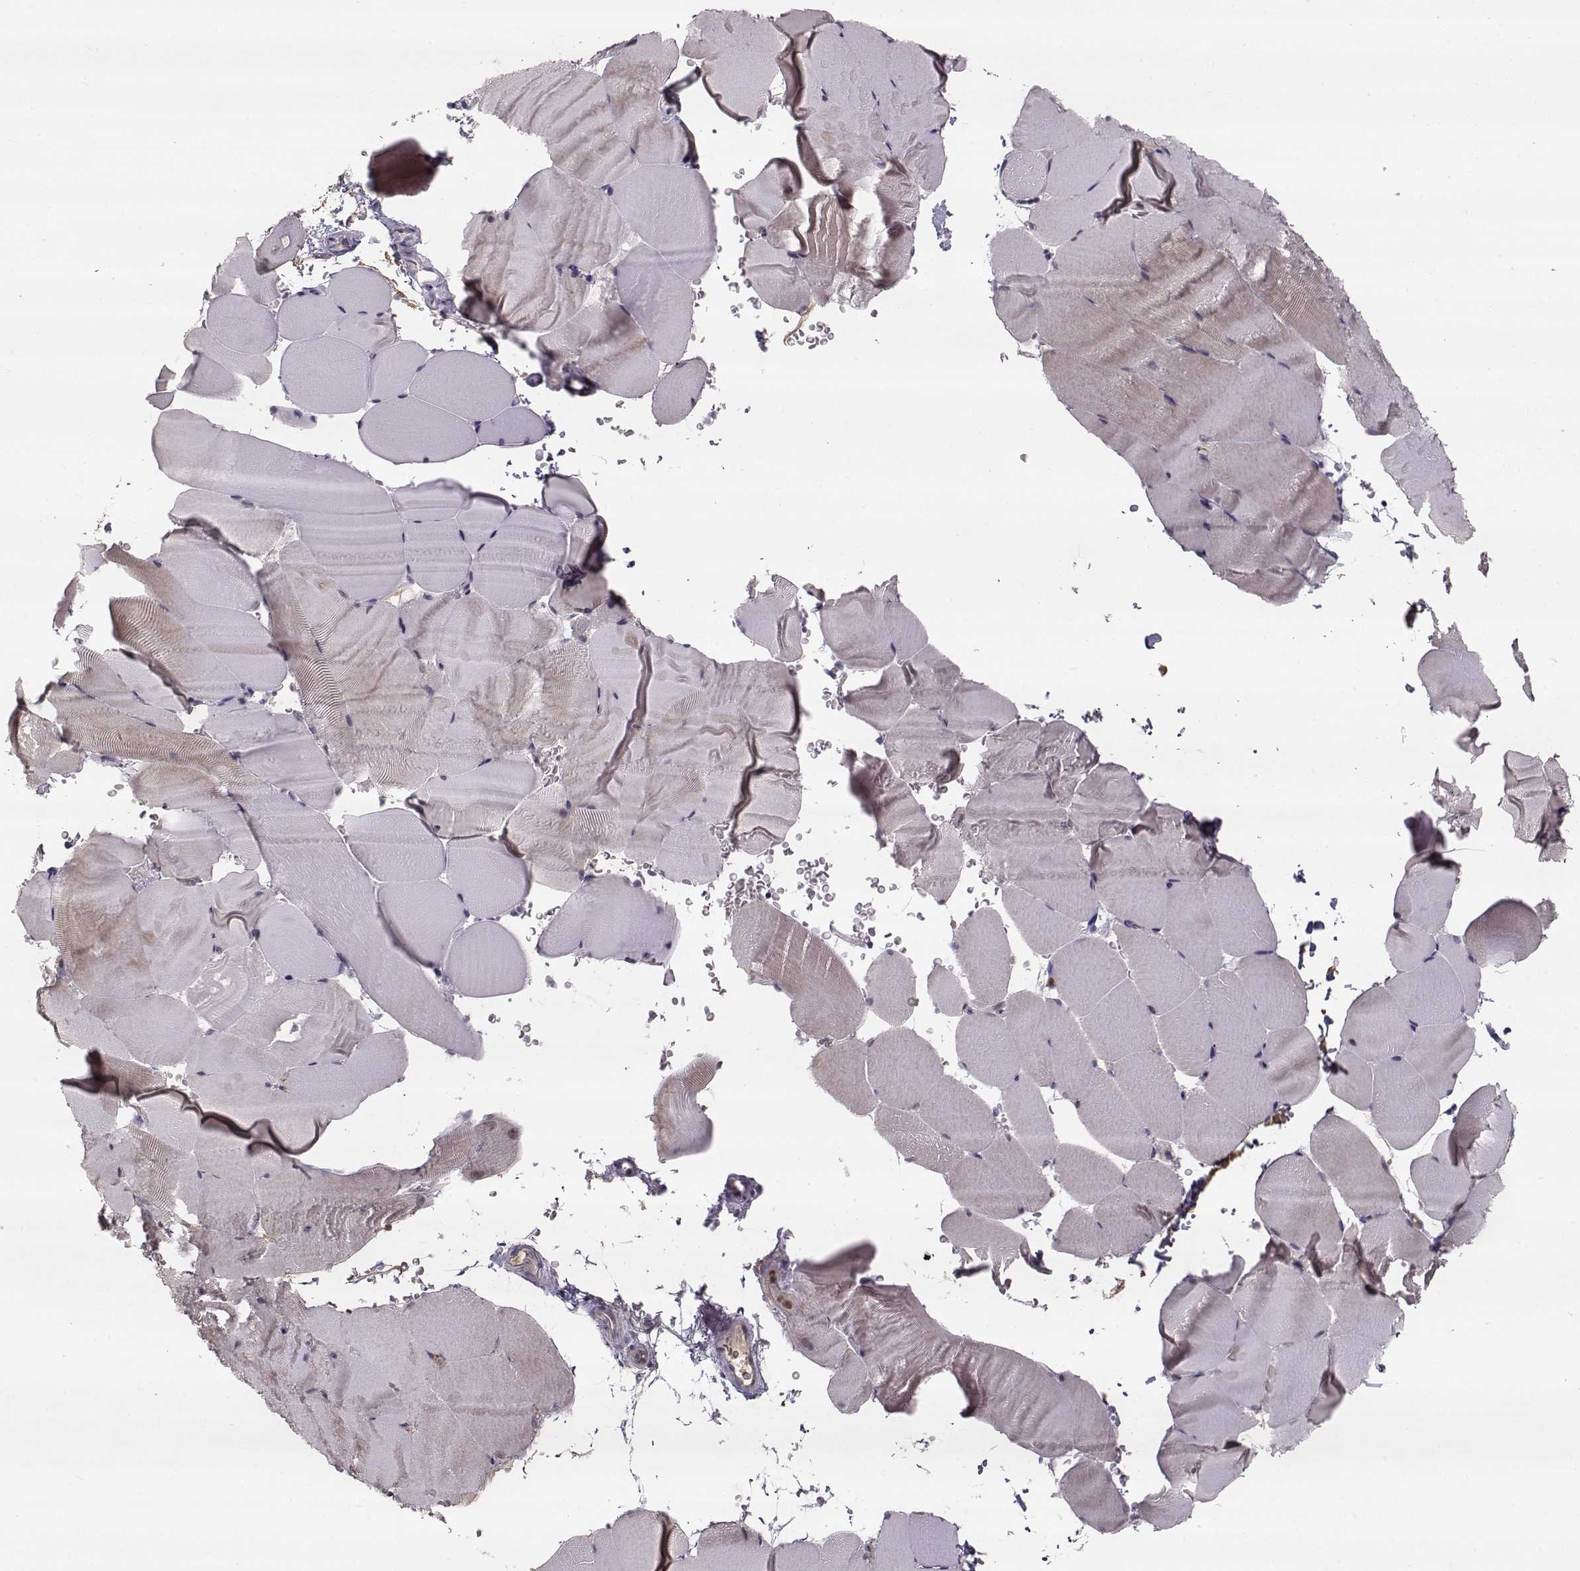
{"staining": {"intensity": "negative", "quantity": "none", "location": "none"}, "tissue": "skeletal muscle", "cell_type": "Myocytes", "image_type": "normal", "snomed": [{"axis": "morphology", "description": "Normal tissue, NOS"}, {"axis": "topography", "description": "Skeletal muscle"}], "caption": "This is an IHC image of benign human skeletal muscle. There is no staining in myocytes.", "gene": "PNMT", "patient": {"sex": "female", "age": 37}}